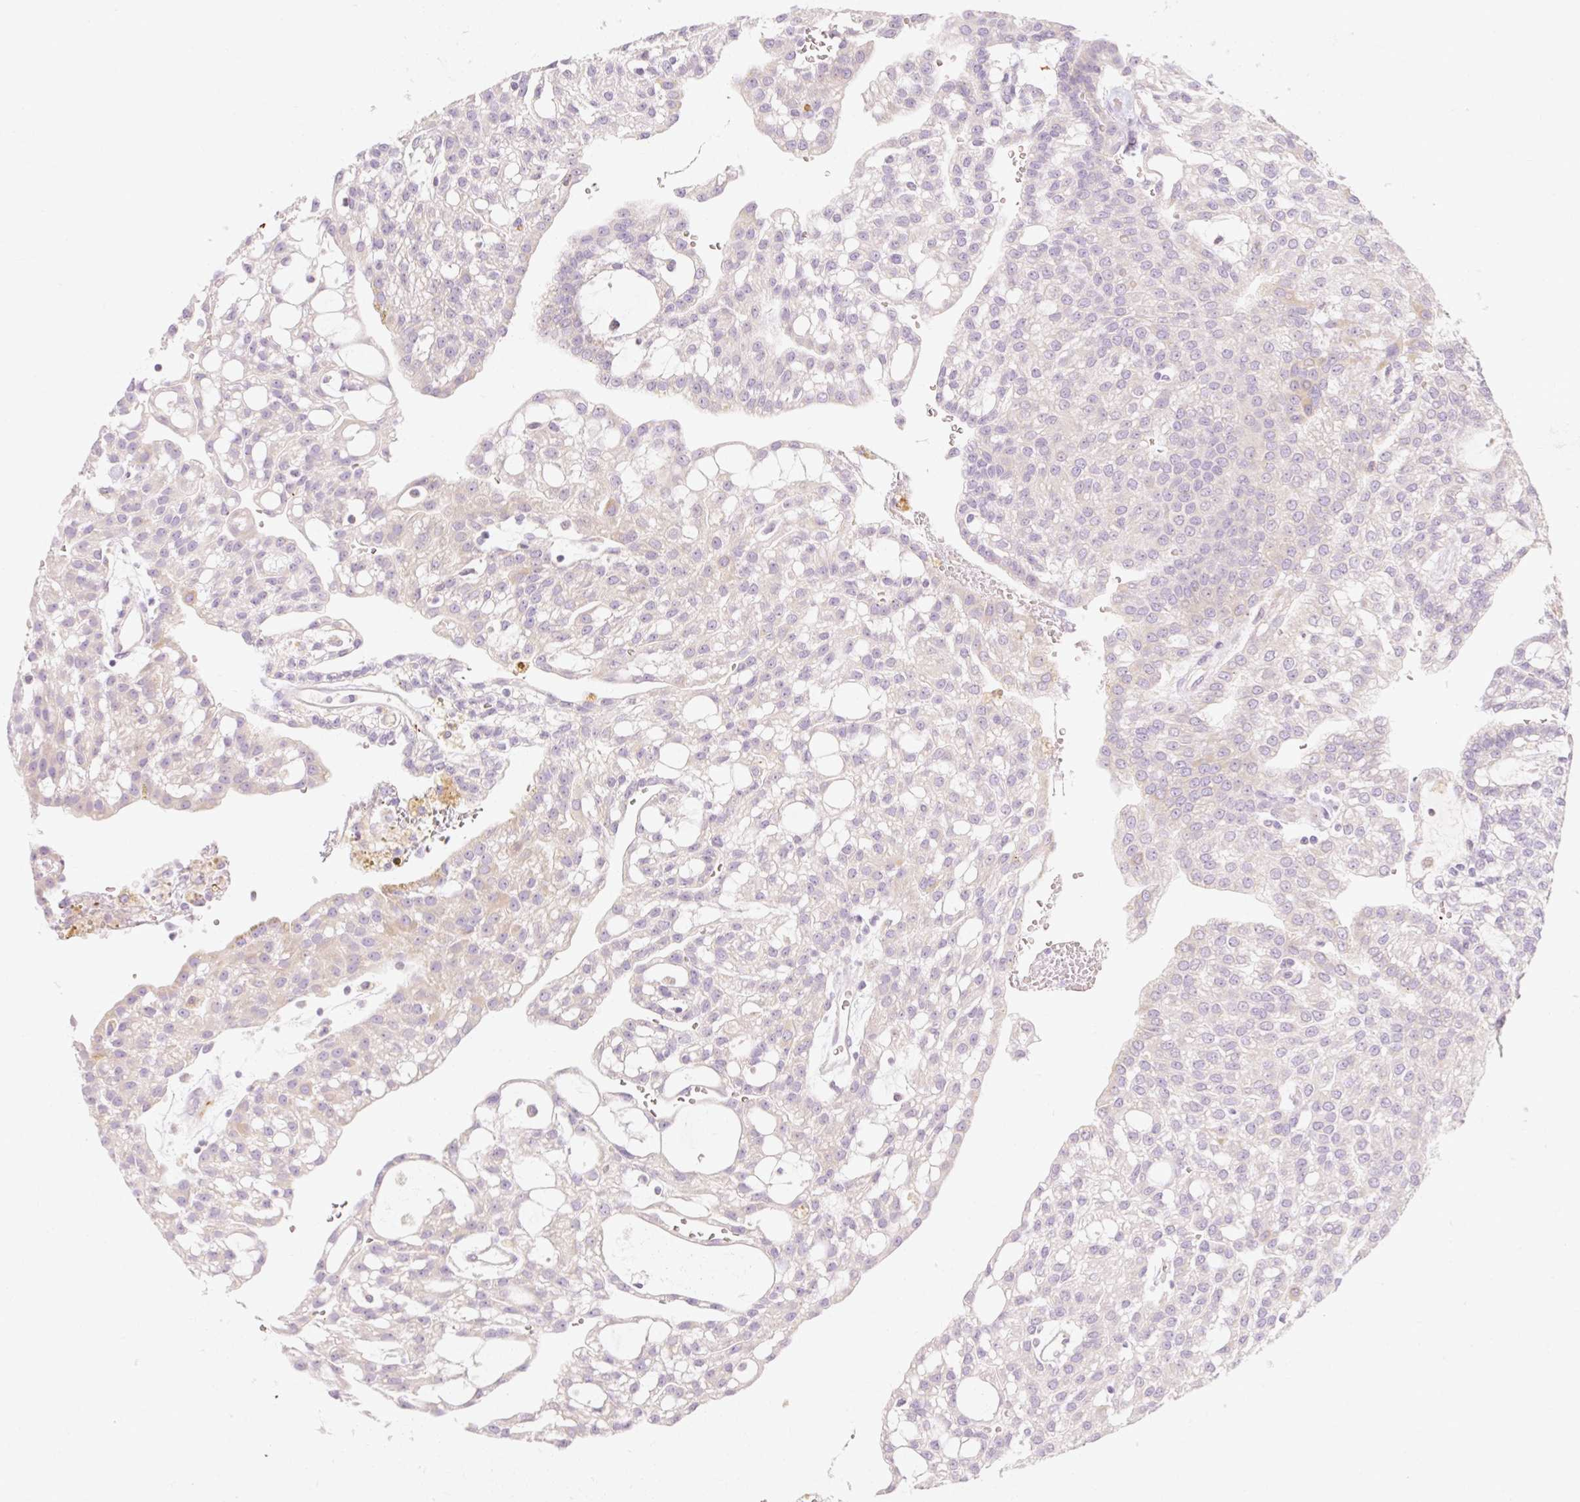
{"staining": {"intensity": "weak", "quantity": "<25%", "location": "cytoplasmic/membranous"}, "tissue": "renal cancer", "cell_type": "Tumor cells", "image_type": "cancer", "snomed": [{"axis": "morphology", "description": "Adenocarcinoma, NOS"}, {"axis": "topography", "description": "Kidney"}], "caption": "Protein analysis of adenocarcinoma (renal) shows no significant staining in tumor cells. Nuclei are stained in blue.", "gene": "MYO1D", "patient": {"sex": "male", "age": 63}}